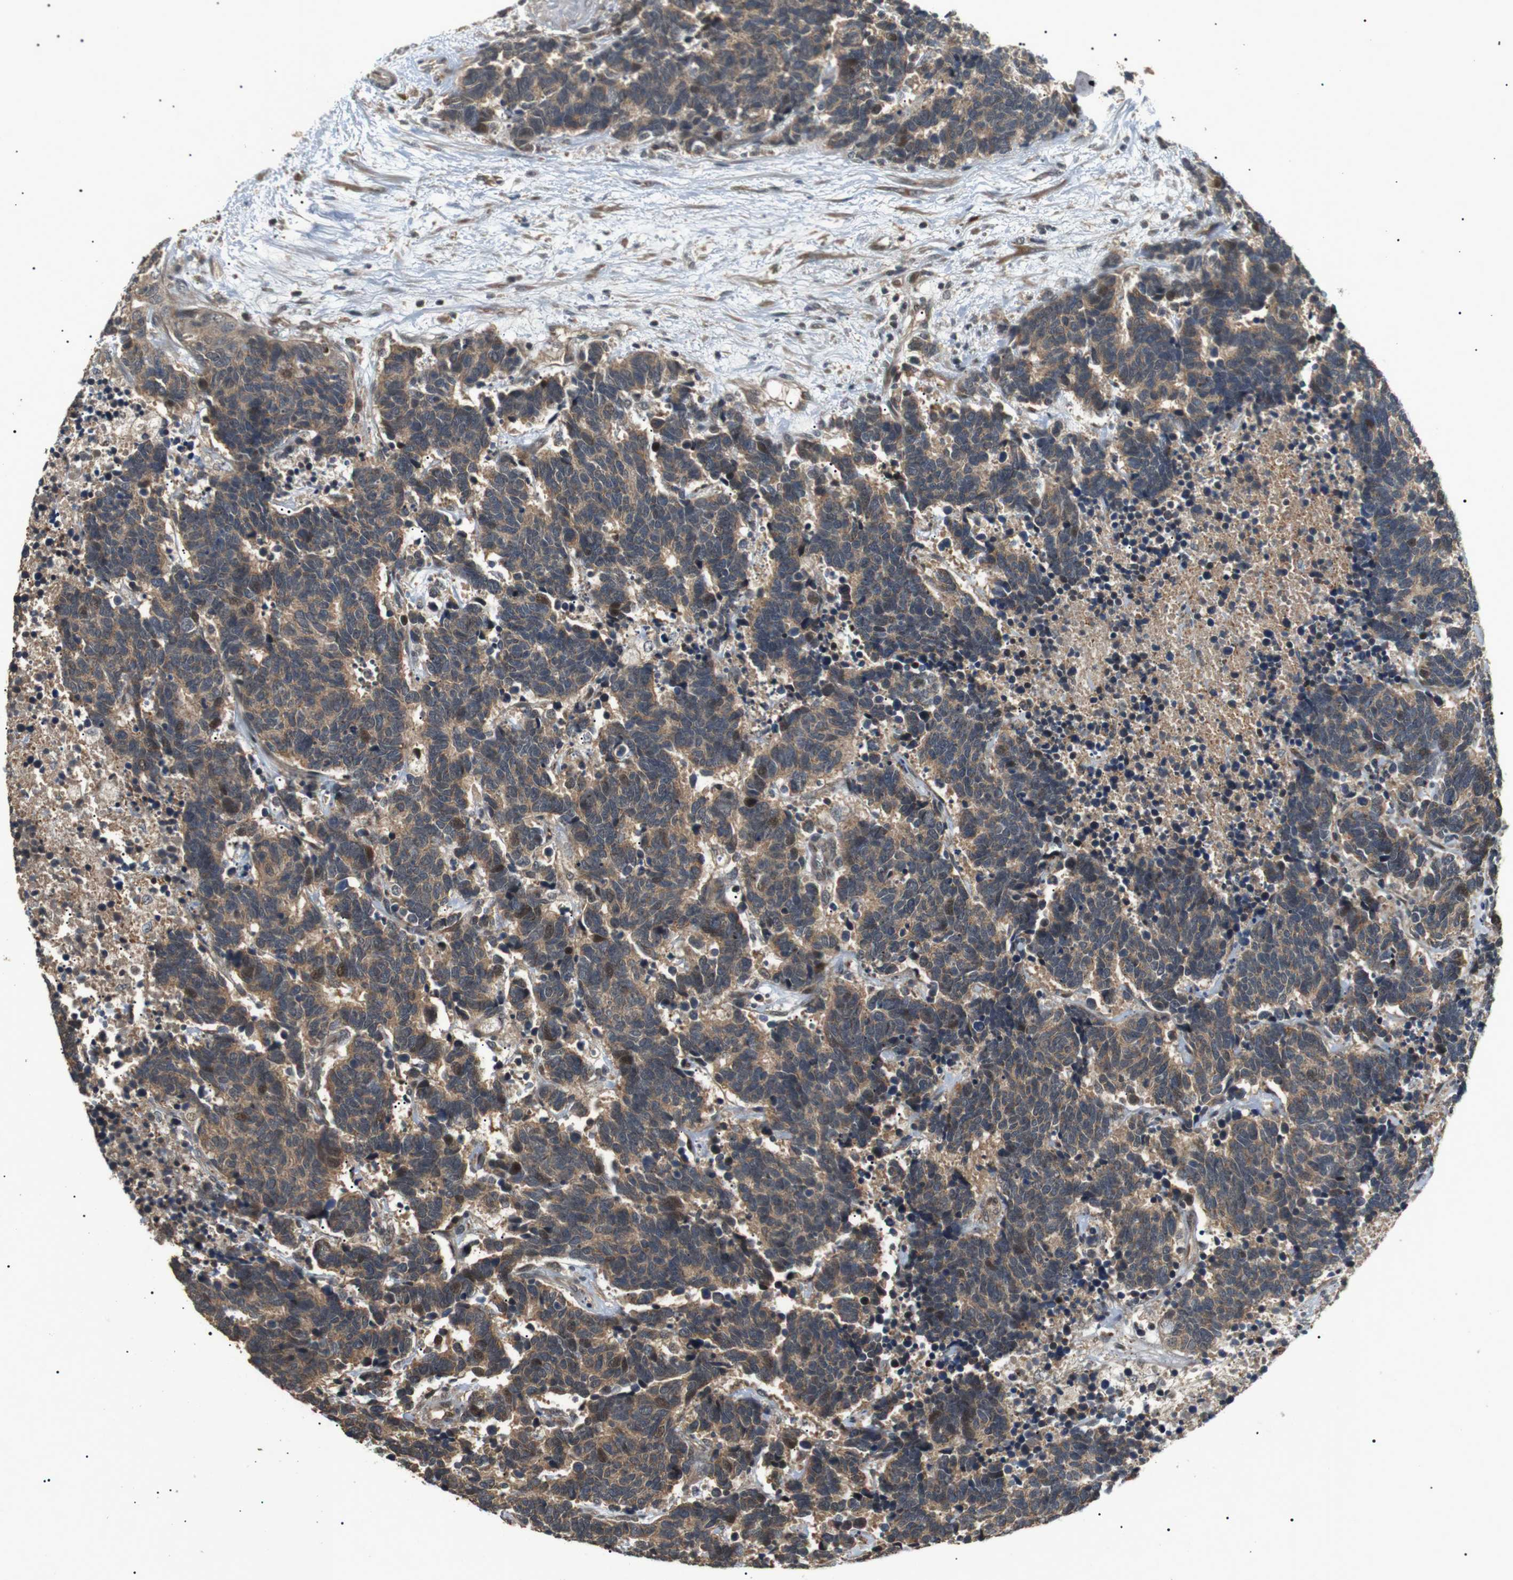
{"staining": {"intensity": "moderate", "quantity": ">75%", "location": "cytoplasmic/membranous"}, "tissue": "carcinoid", "cell_type": "Tumor cells", "image_type": "cancer", "snomed": [{"axis": "morphology", "description": "Carcinoma, NOS"}, {"axis": "morphology", "description": "Carcinoid, malignant, NOS"}, {"axis": "topography", "description": "Urinary bladder"}], "caption": "Carcinoma tissue demonstrates moderate cytoplasmic/membranous positivity in about >75% of tumor cells, visualized by immunohistochemistry.", "gene": "HSPA13", "patient": {"sex": "male", "age": 57}}